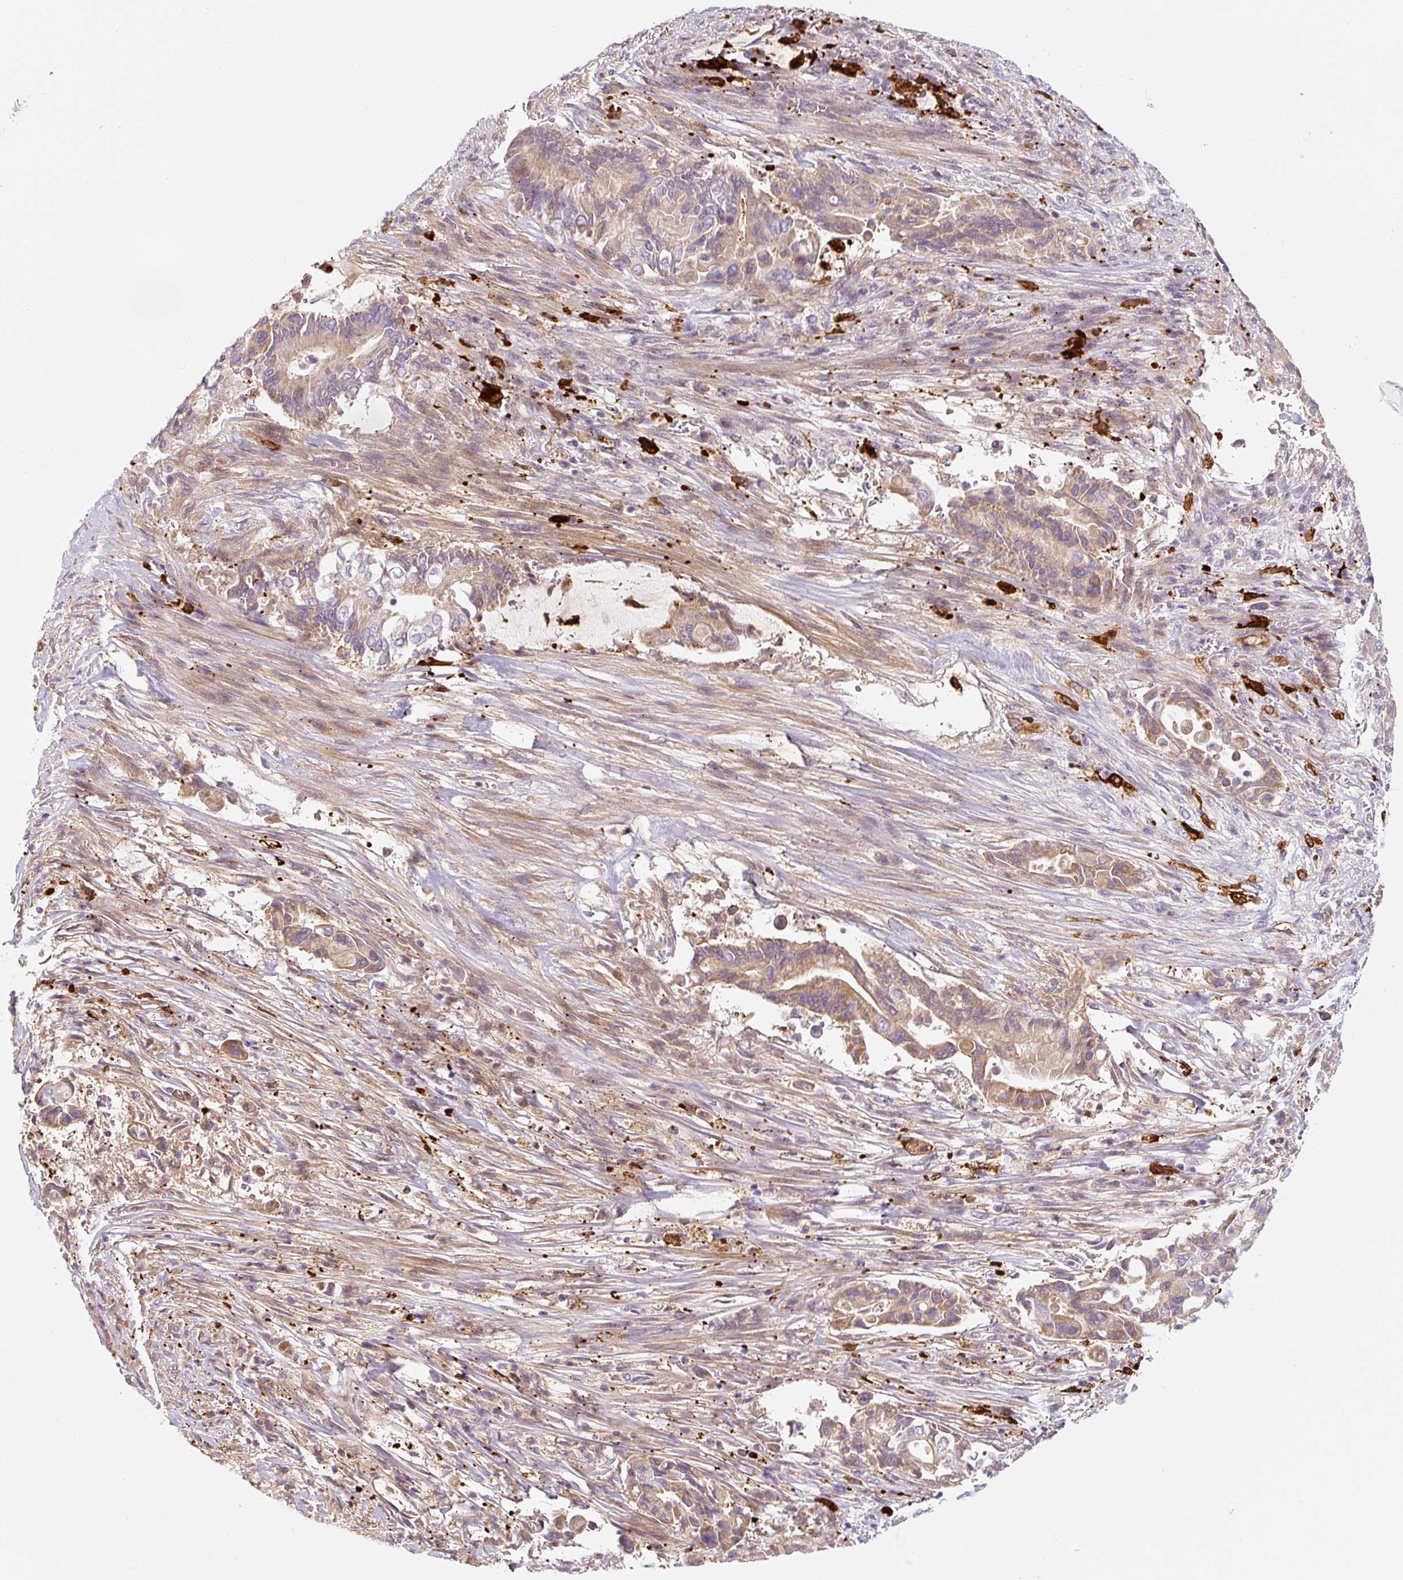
{"staining": {"intensity": "moderate", "quantity": "<25%", "location": "cytoplasmic/membranous"}, "tissue": "pancreatic cancer", "cell_type": "Tumor cells", "image_type": "cancer", "snomed": [{"axis": "morphology", "description": "Adenocarcinoma, NOS"}, {"axis": "topography", "description": "Pancreas"}], "caption": "High-power microscopy captured an immunohistochemistry (IHC) image of pancreatic adenocarcinoma, revealing moderate cytoplasmic/membranous staining in approximately <25% of tumor cells.", "gene": "FUT10", "patient": {"sex": "male", "age": 68}}